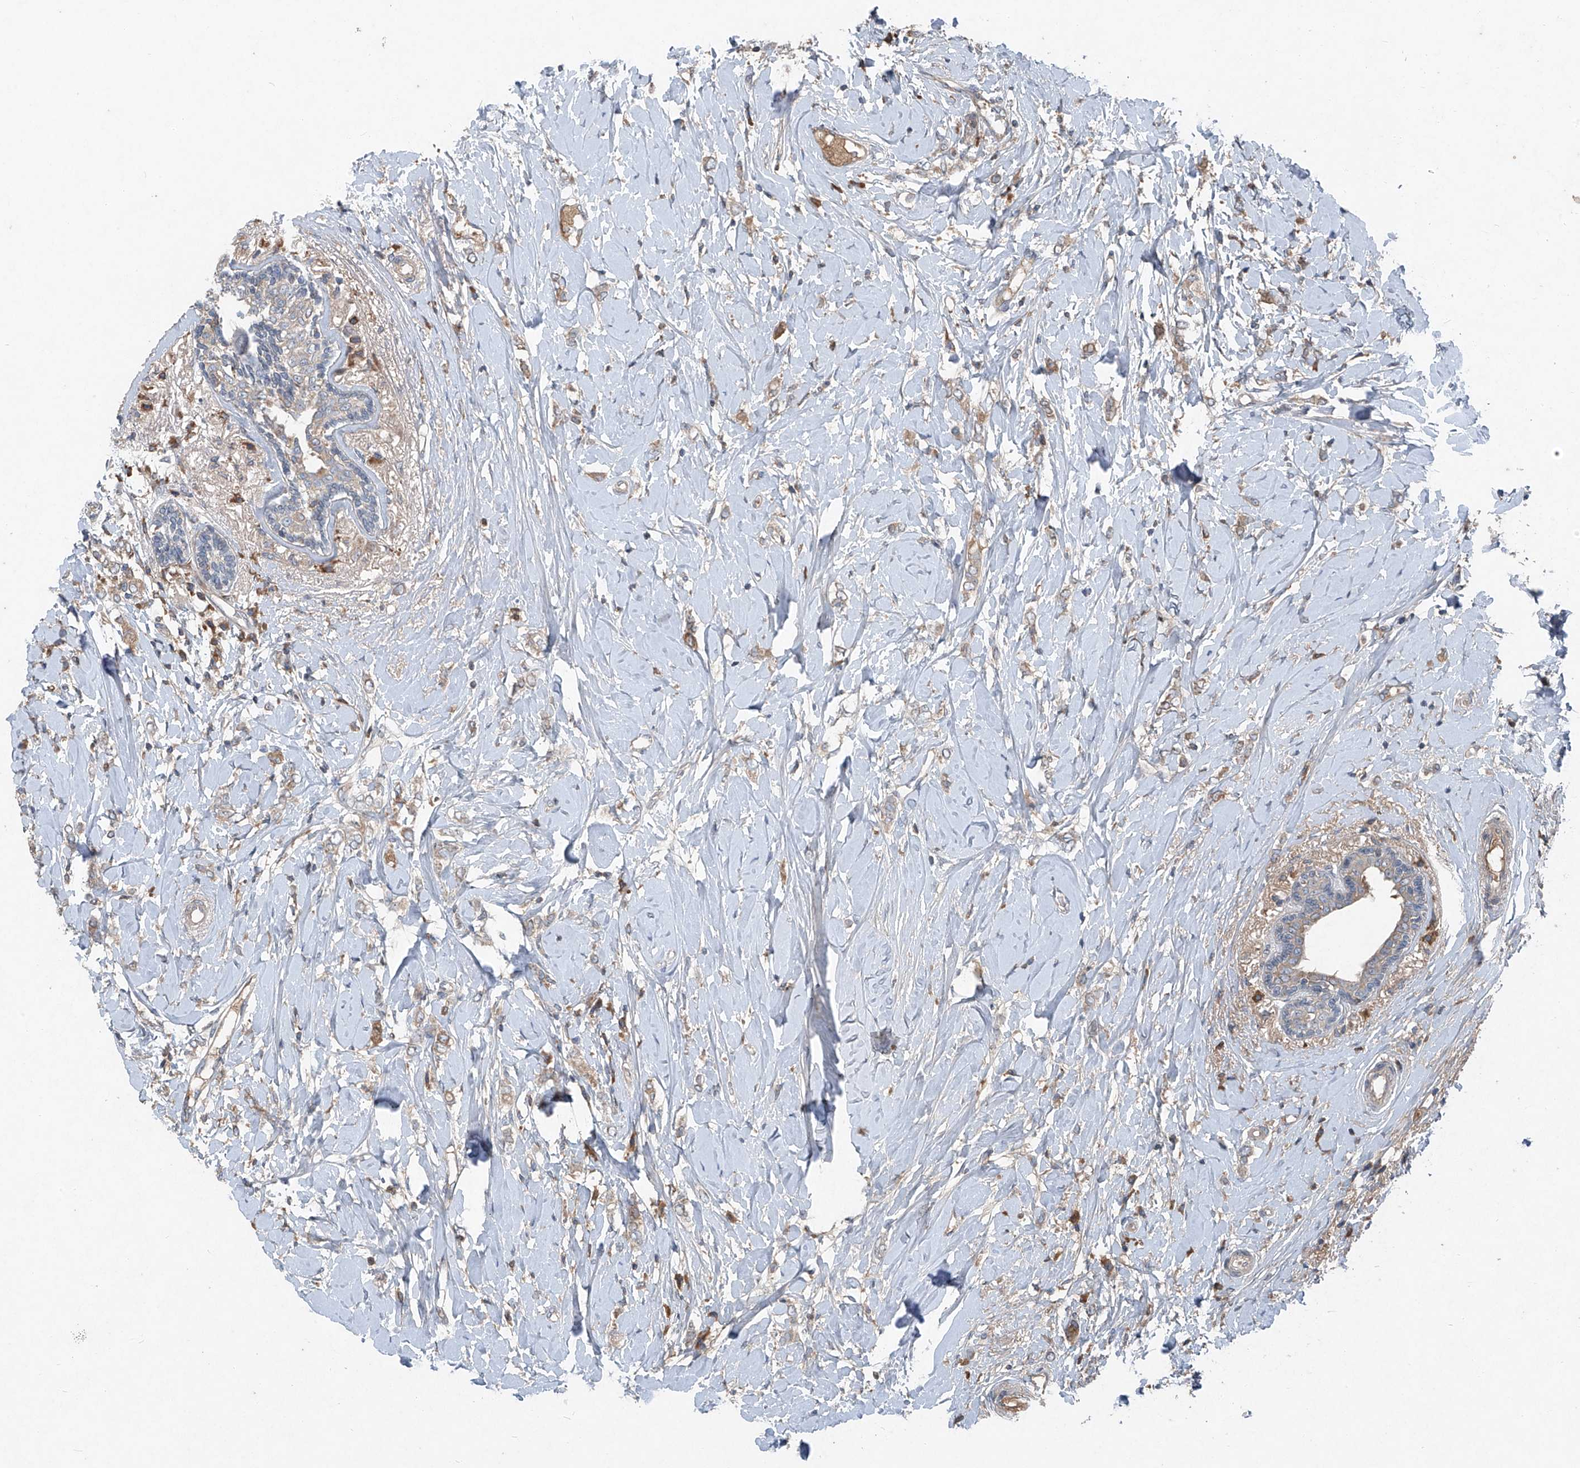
{"staining": {"intensity": "weak", "quantity": ">75%", "location": "cytoplasmic/membranous"}, "tissue": "breast cancer", "cell_type": "Tumor cells", "image_type": "cancer", "snomed": [{"axis": "morphology", "description": "Normal tissue, NOS"}, {"axis": "morphology", "description": "Lobular carcinoma"}, {"axis": "topography", "description": "Breast"}], "caption": "High-magnification brightfield microscopy of breast lobular carcinoma stained with DAB (brown) and counterstained with hematoxylin (blue). tumor cells exhibit weak cytoplasmic/membranous positivity is appreciated in about>75% of cells.", "gene": "FOXRED2", "patient": {"sex": "female", "age": 47}}